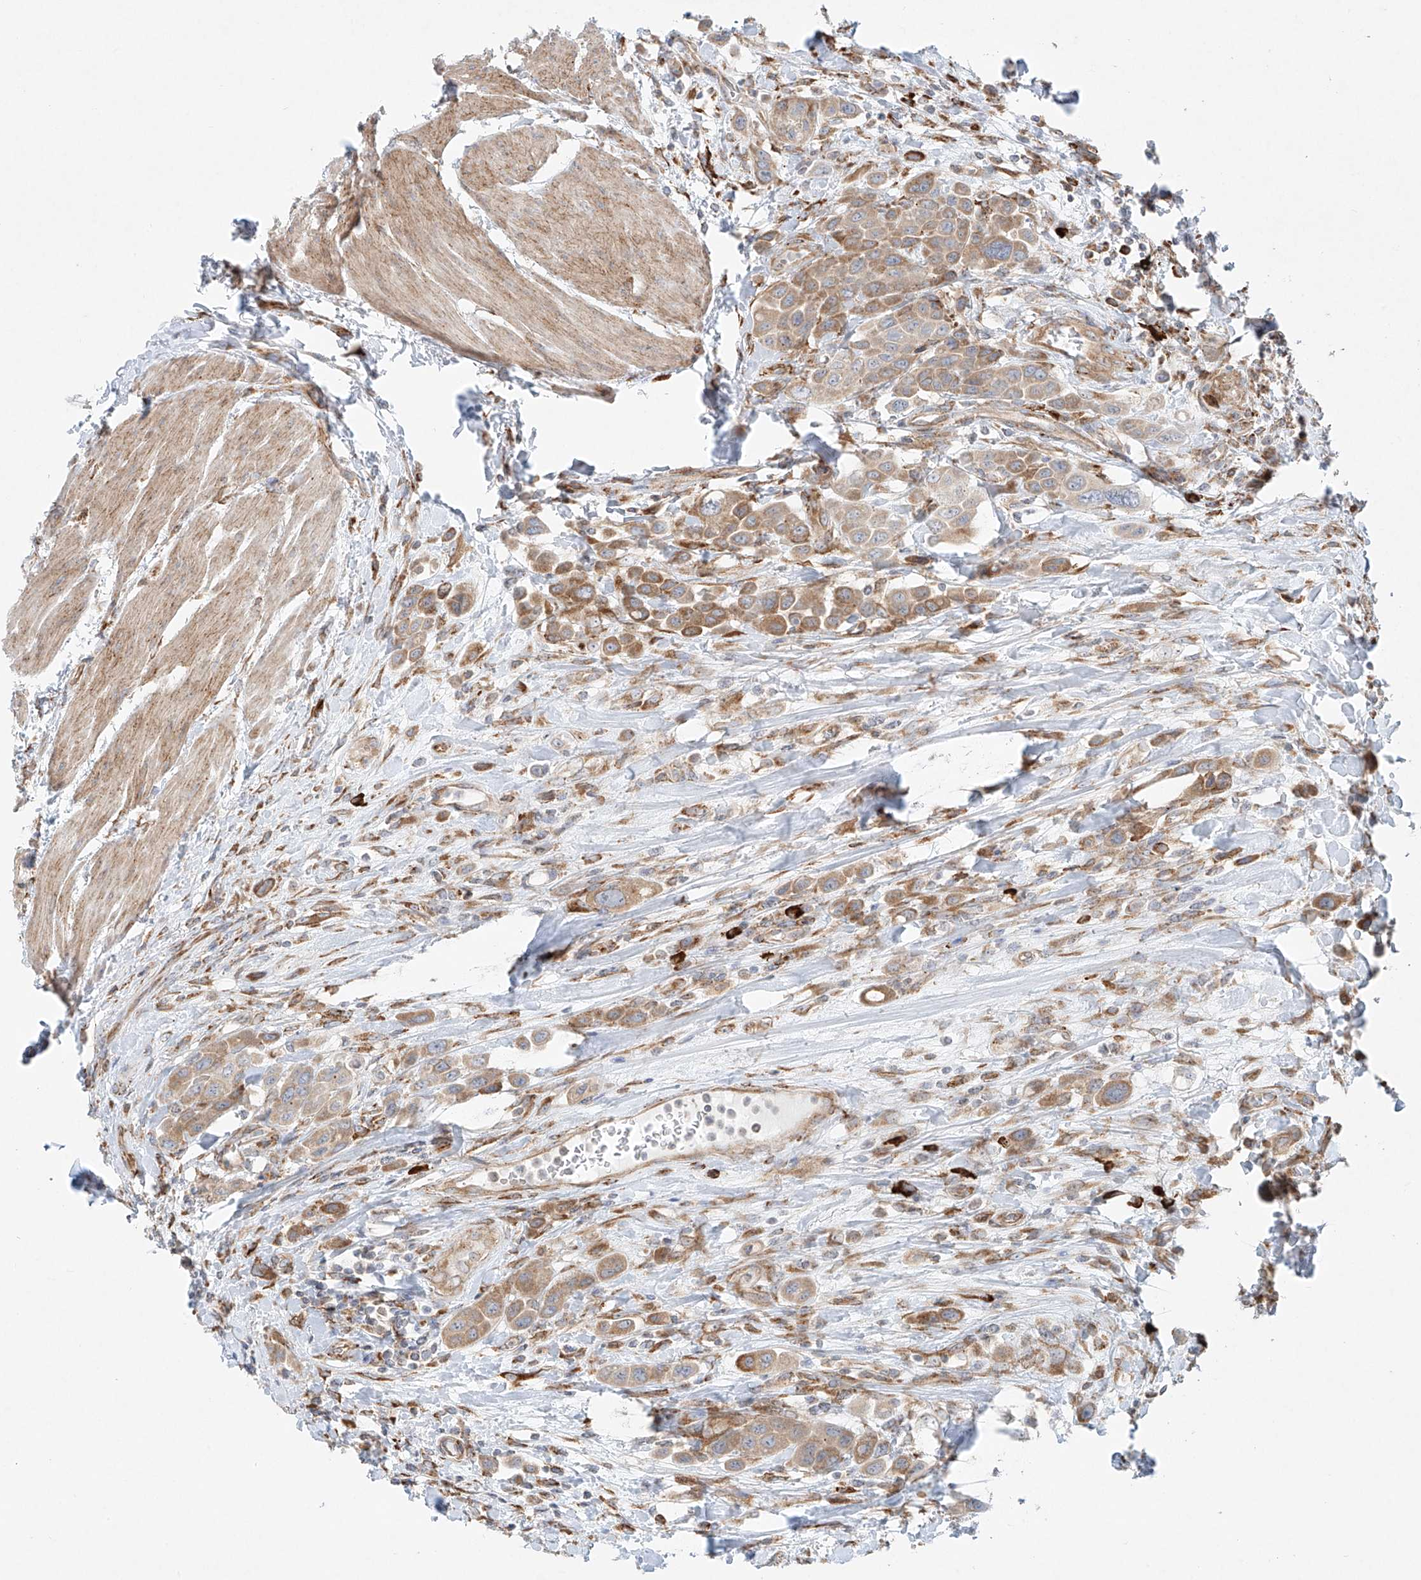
{"staining": {"intensity": "moderate", "quantity": ">75%", "location": "cytoplasmic/membranous"}, "tissue": "urothelial cancer", "cell_type": "Tumor cells", "image_type": "cancer", "snomed": [{"axis": "morphology", "description": "Urothelial carcinoma, High grade"}, {"axis": "topography", "description": "Urinary bladder"}], "caption": "Urothelial carcinoma (high-grade) stained with a protein marker demonstrates moderate staining in tumor cells.", "gene": "EIPR1", "patient": {"sex": "male", "age": 50}}